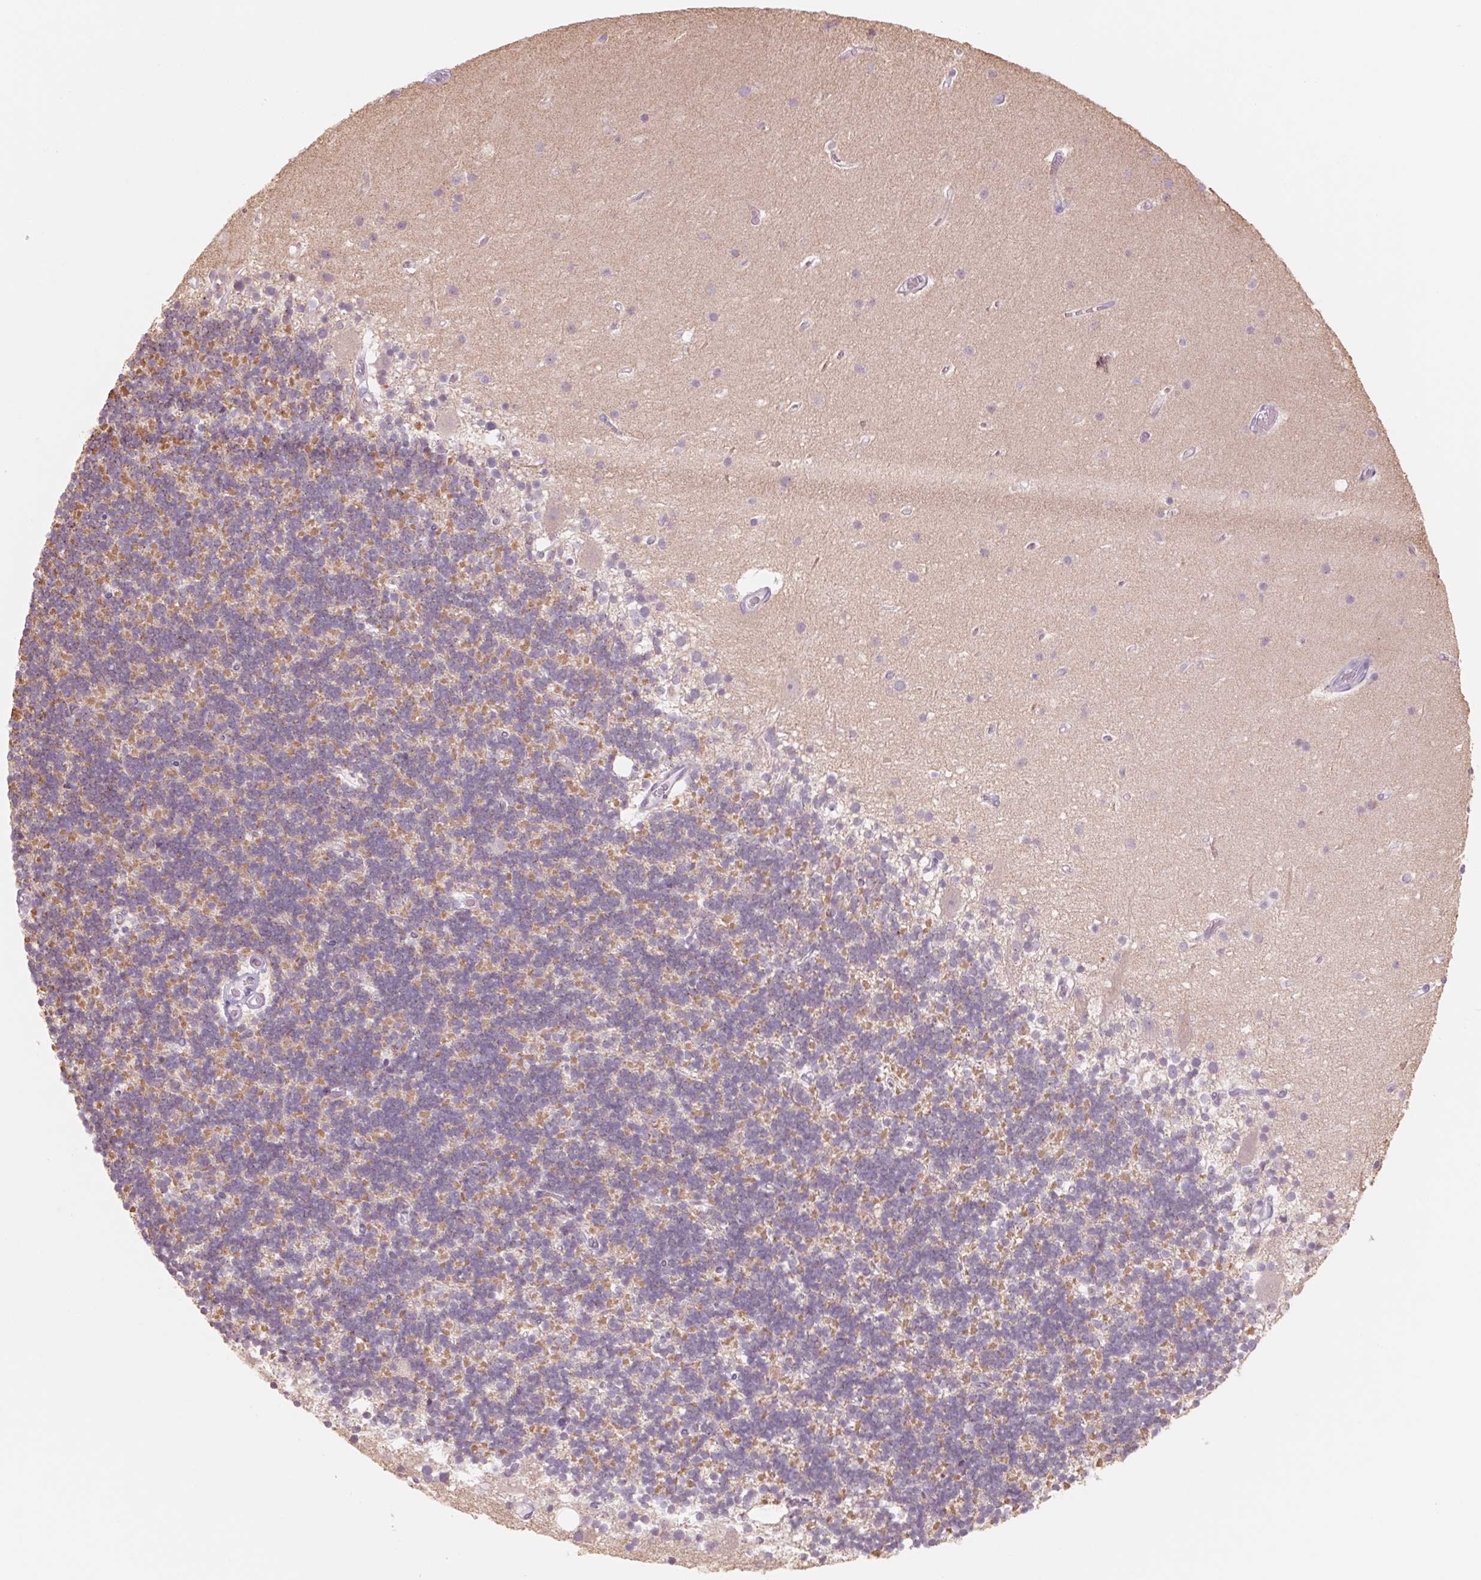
{"staining": {"intensity": "moderate", "quantity": "25%-75%", "location": "cytoplasmic/membranous"}, "tissue": "cerebellum", "cell_type": "Cells in granular layer", "image_type": "normal", "snomed": [{"axis": "morphology", "description": "Normal tissue, NOS"}, {"axis": "topography", "description": "Cerebellum"}], "caption": "Approximately 25%-75% of cells in granular layer in unremarkable human cerebellum display moderate cytoplasmic/membranous protein positivity as visualized by brown immunohistochemical staining.", "gene": "POU1F1", "patient": {"sex": "male", "age": 70}}